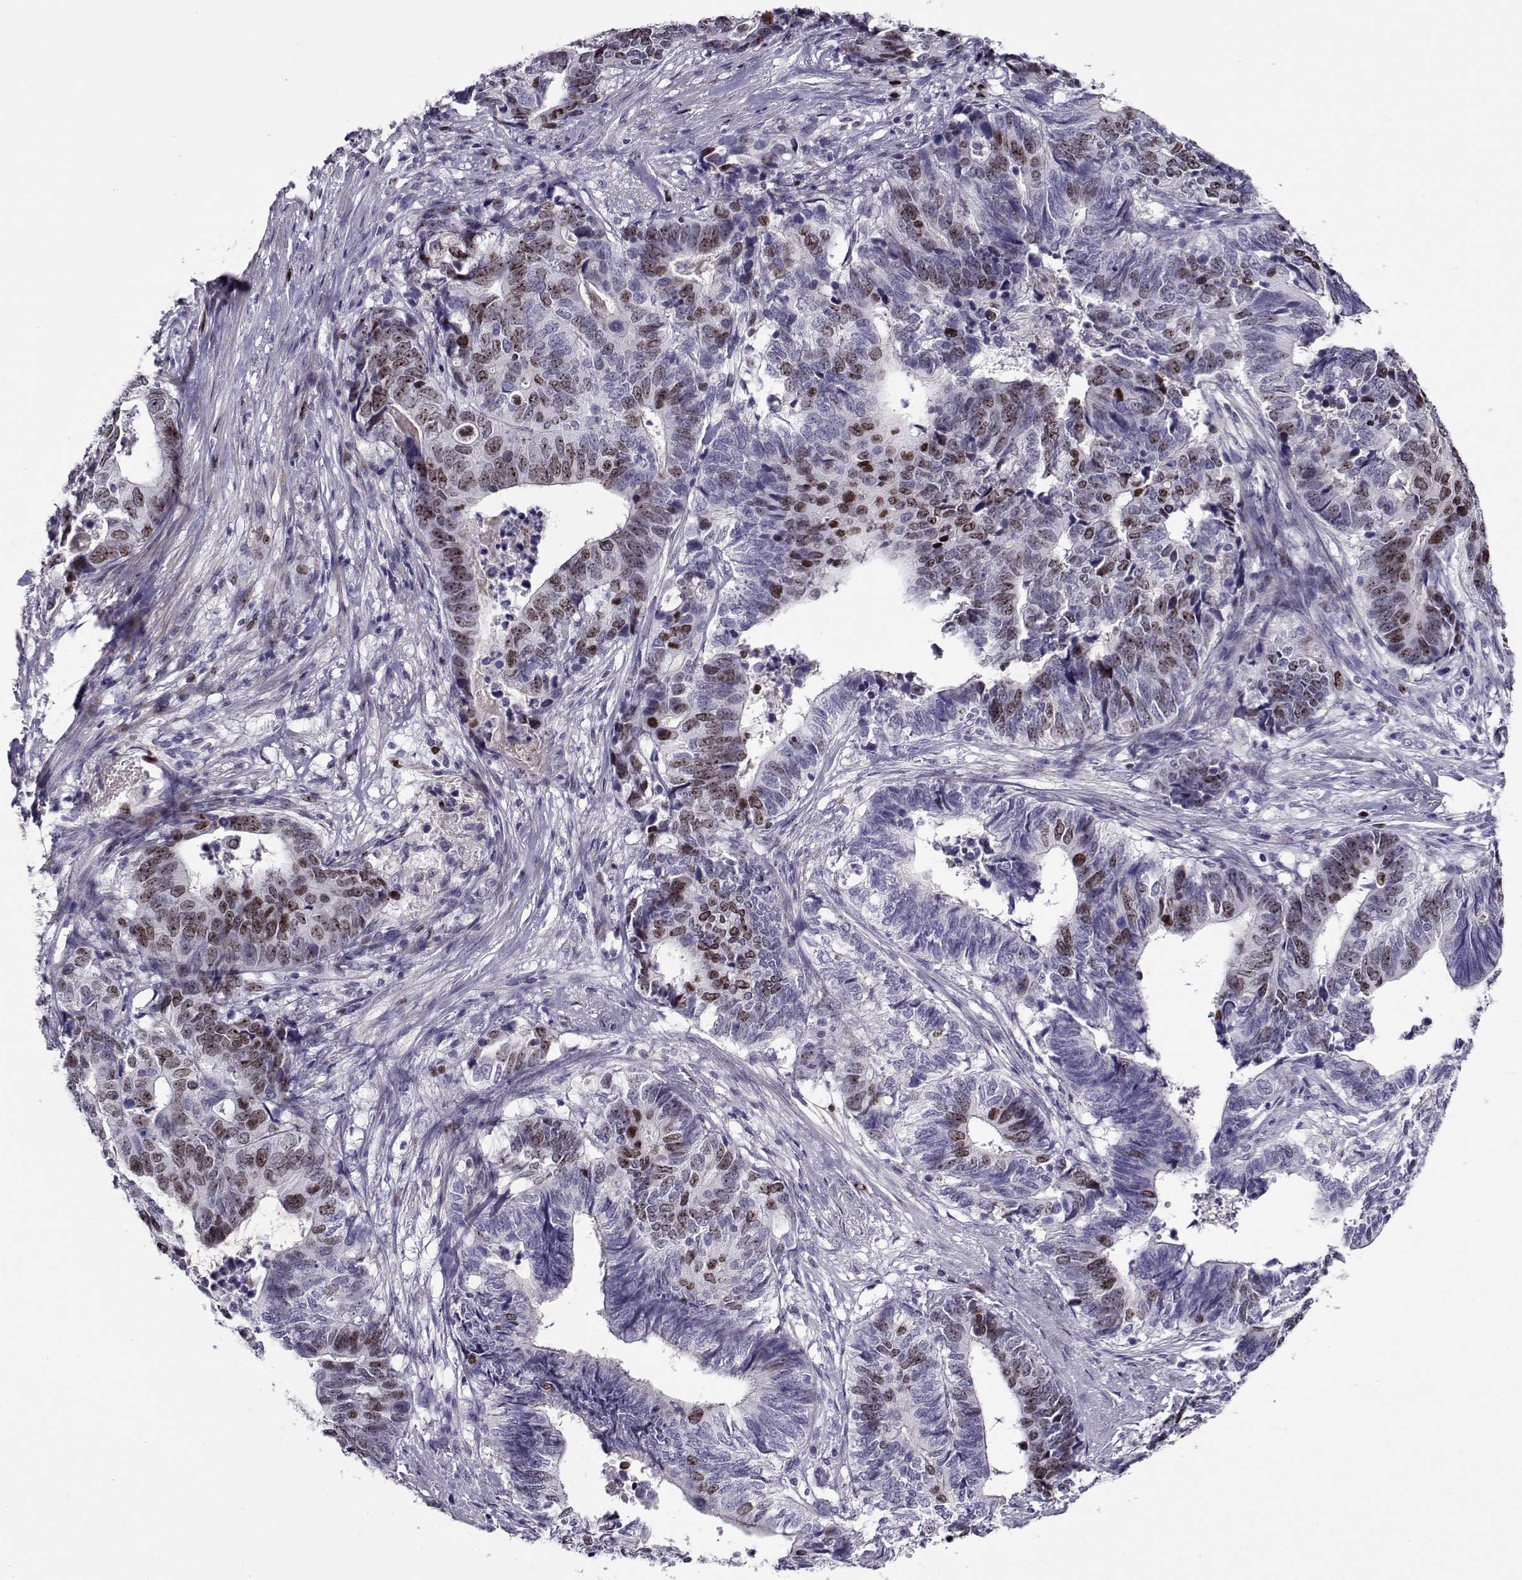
{"staining": {"intensity": "moderate", "quantity": "<25%", "location": "nuclear"}, "tissue": "stomach cancer", "cell_type": "Tumor cells", "image_type": "cancer", "snomed": [{"axis": "morphology", "description": "Adenocarcinoma, NOS"}, {"axis": "topography", "description": "Stomach, upper"}], "caption": "Tumor cells exhibit low levels of moderate nuclear positivity in approximately <25% of cells in stomach cancer.", "gene": "NPW", "patient": {"sex": "female", "age": 67}}